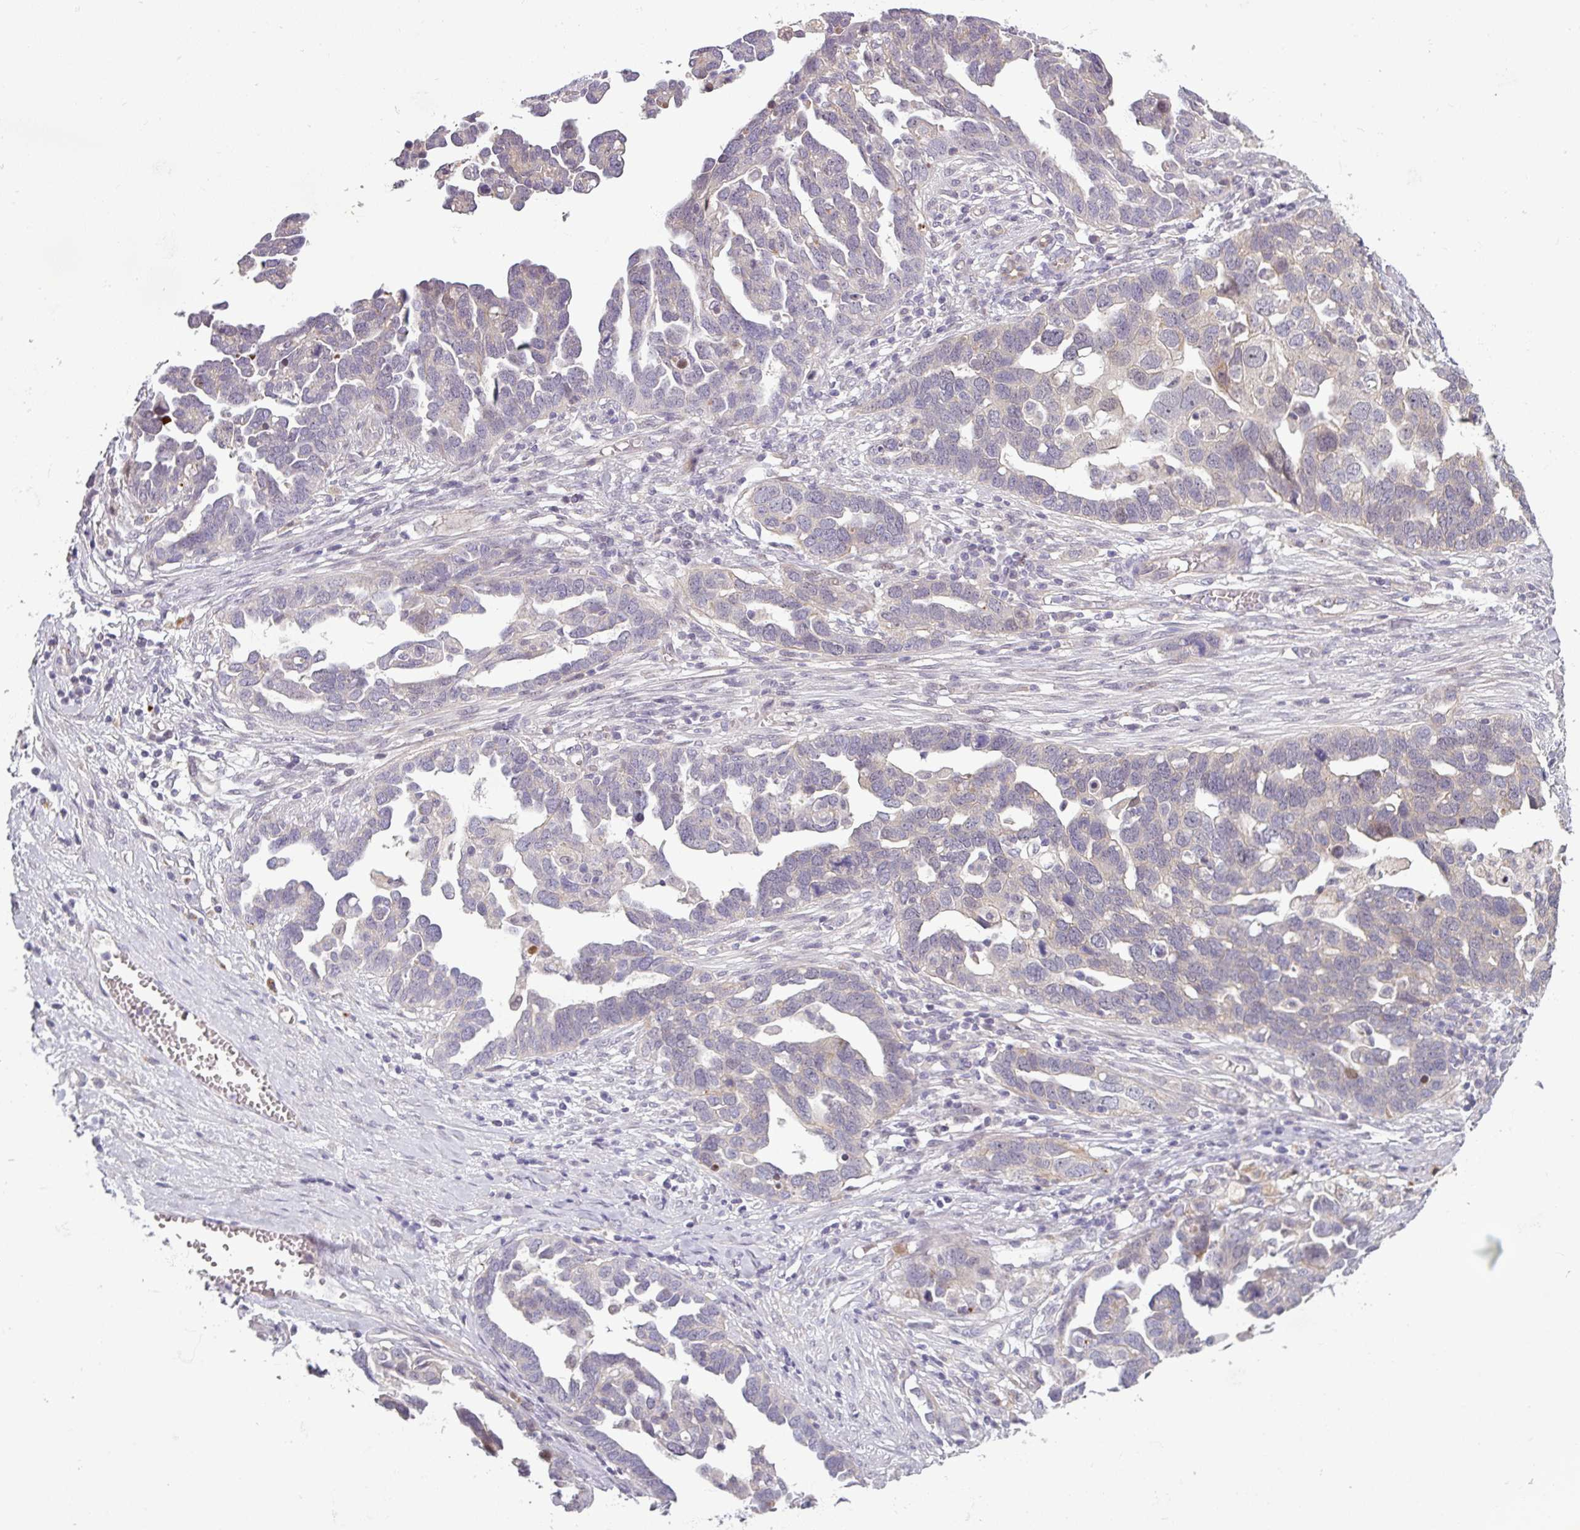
{"staining": {"intensity": "negative", "quantity": "none", "location": "none"}, "tissue": "ovarian cancer", "cell_type": "Tumor cells", "image_type": "cancer", "snomed": [{"axis": "morphology", "description": "Cystadenocarcinoma, serous, NOS"}, {"axis": "topography", "description": "Ovary"}], "caption": "The immunohistochemistry histopathology image has no significant positivity in tumor cells of ovarian cancer tissue.", "gene": "C2orf16", "patient": {"sex": "female", "age": 54}}